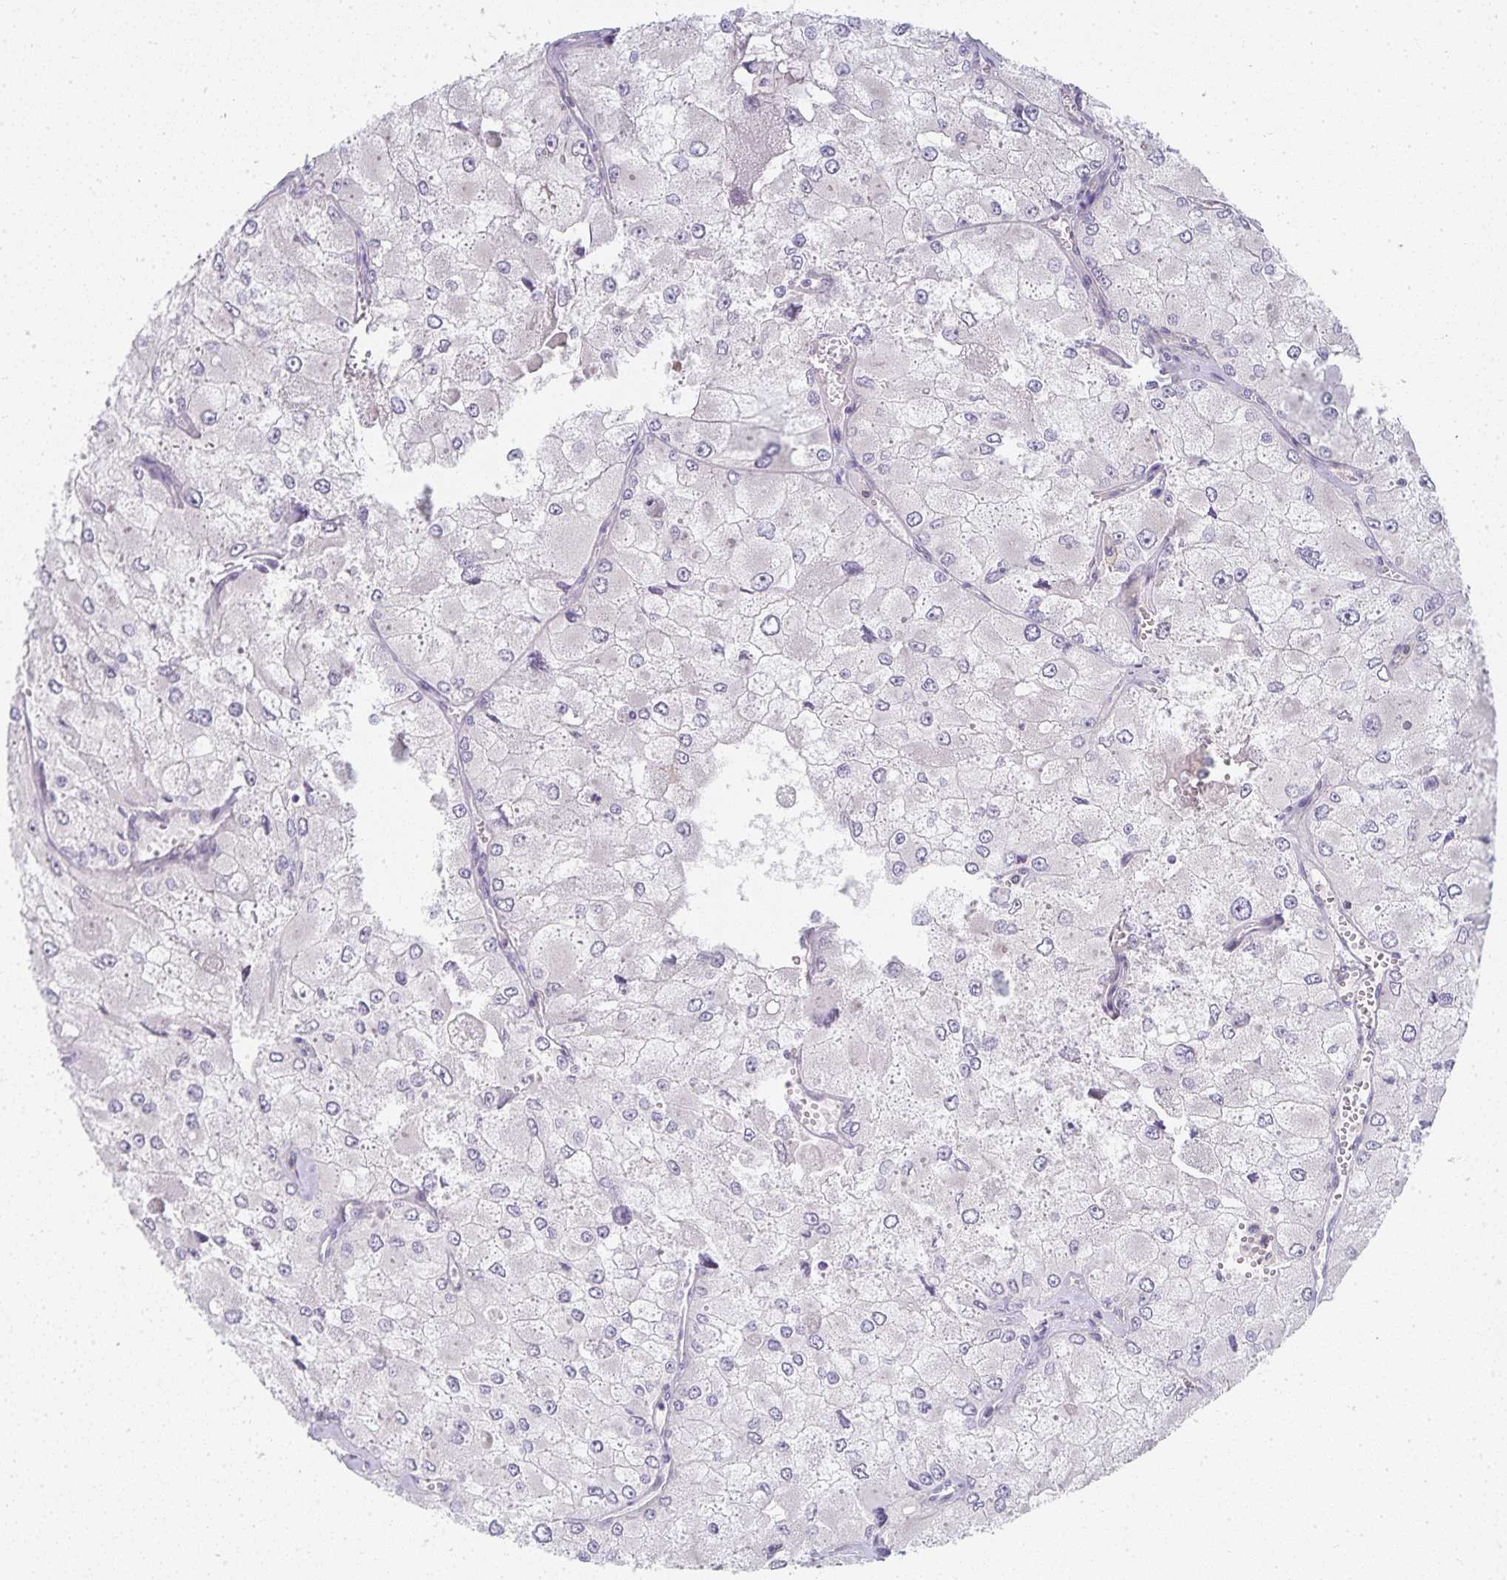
{"staining": {"intensity": "negative", "quantity": "none", "location": "none"}, "tissue": "renal cancer", "cell_type": "Tumor cells", "image_type": "cancer", "snomed": [{"axis": "morphology", "description": "Adenocarcinoma, NOS"}, {"axis": "topography", "description": "Kidney"}], "caption": "An image of adenocarcinoma (renal) stained for a protein exhibits no brown staining in tumor cells.", "gene": "GATA3", "patient": {"sex": "female", "age": 70}}